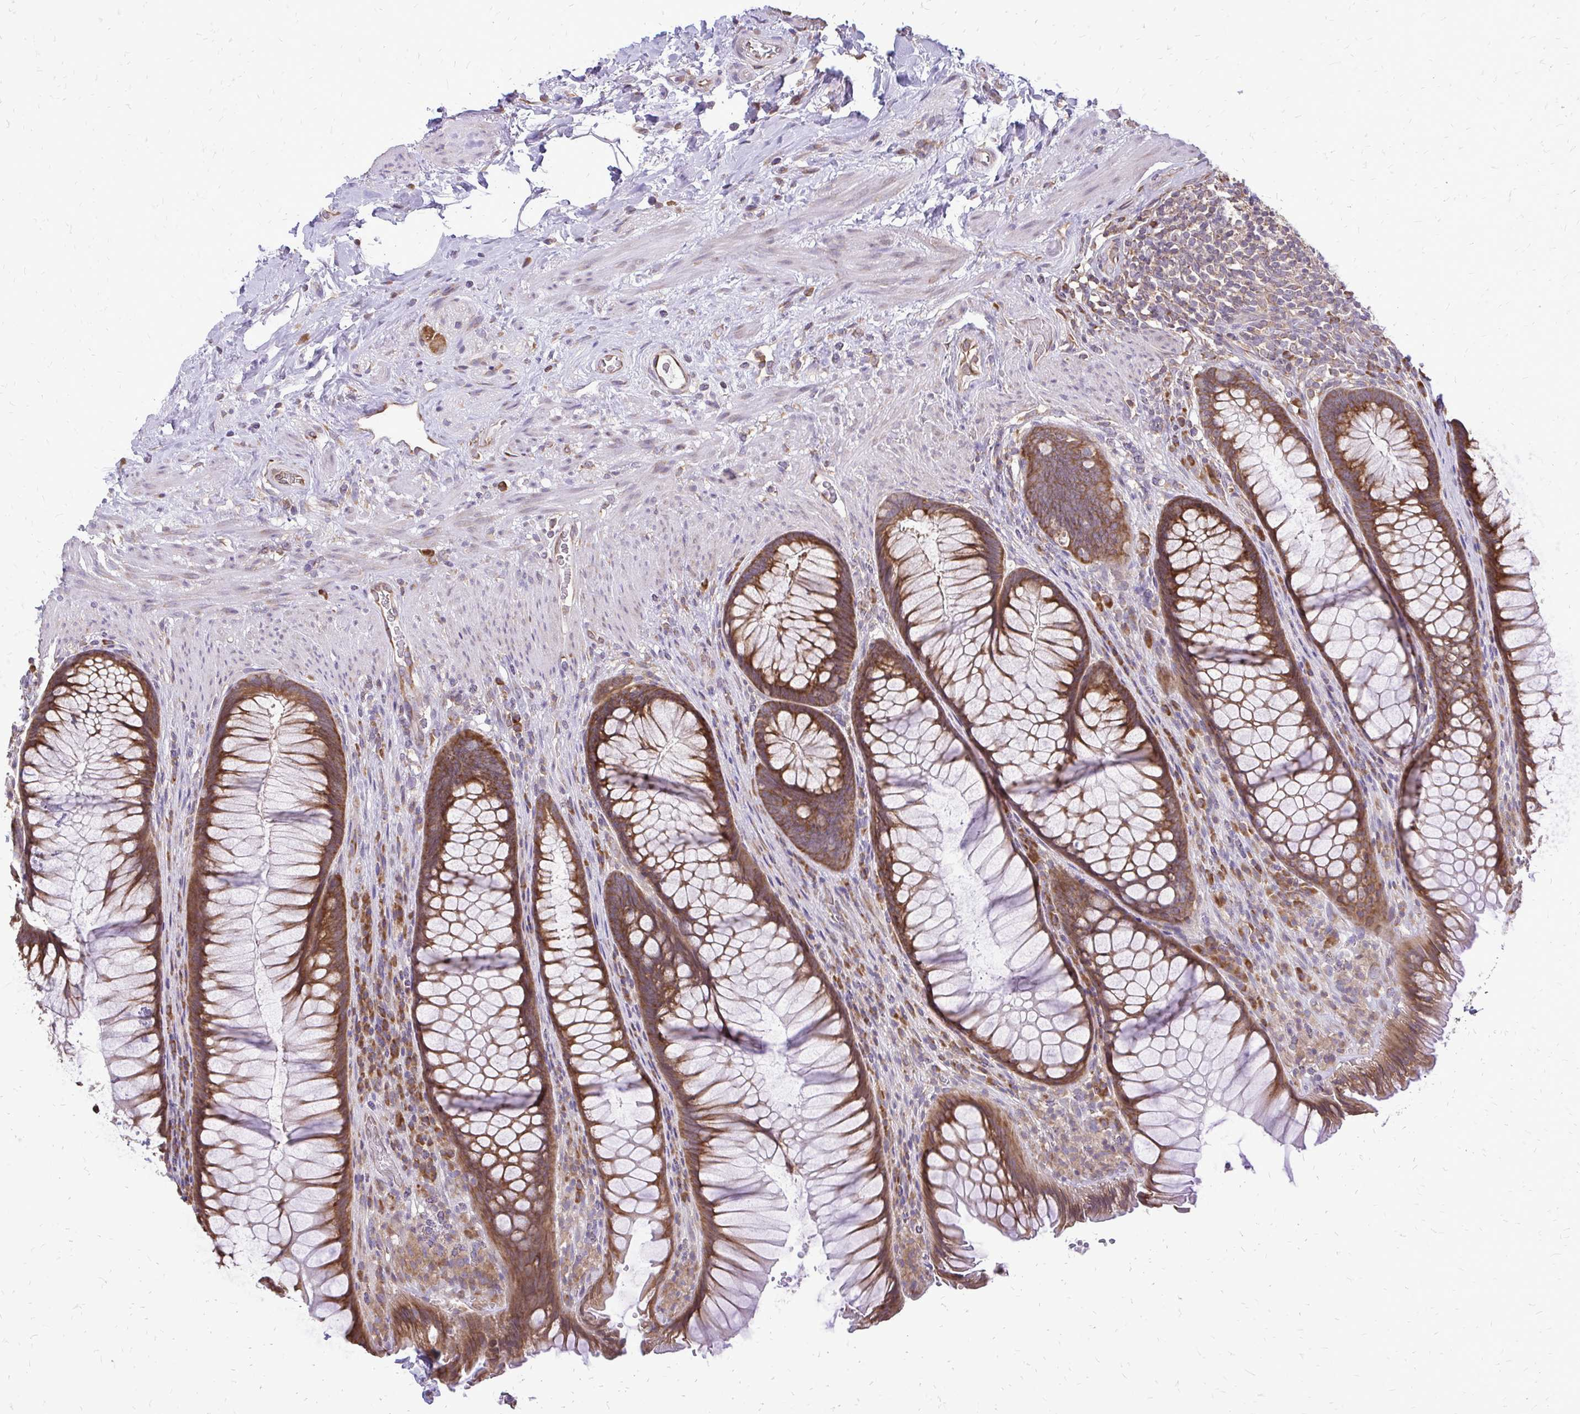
{"staining": {"intensity": "moderate", "quantity": ">75%", "location": "cytoplasmic/membranous"}, "tissue": "rectum", "cell_type": "Glandular cells", "image_type": "normal", "snomed": [{"axis": "morphology", "description": "Normal tissue, NOS"}, {"axis": "topography", "description": "Smooth muscle"}, {"axis": "topography", "description": "Rectum"}], "caption": "This micrograph displays immunohistochemistry staining of unremarkable human rectum, with medium moderate cytoplasmic/membranous positivity in approximately >75% of glandular cells.", "gene": "RPS3", "patient": {"sex": "male", "age": 53}}